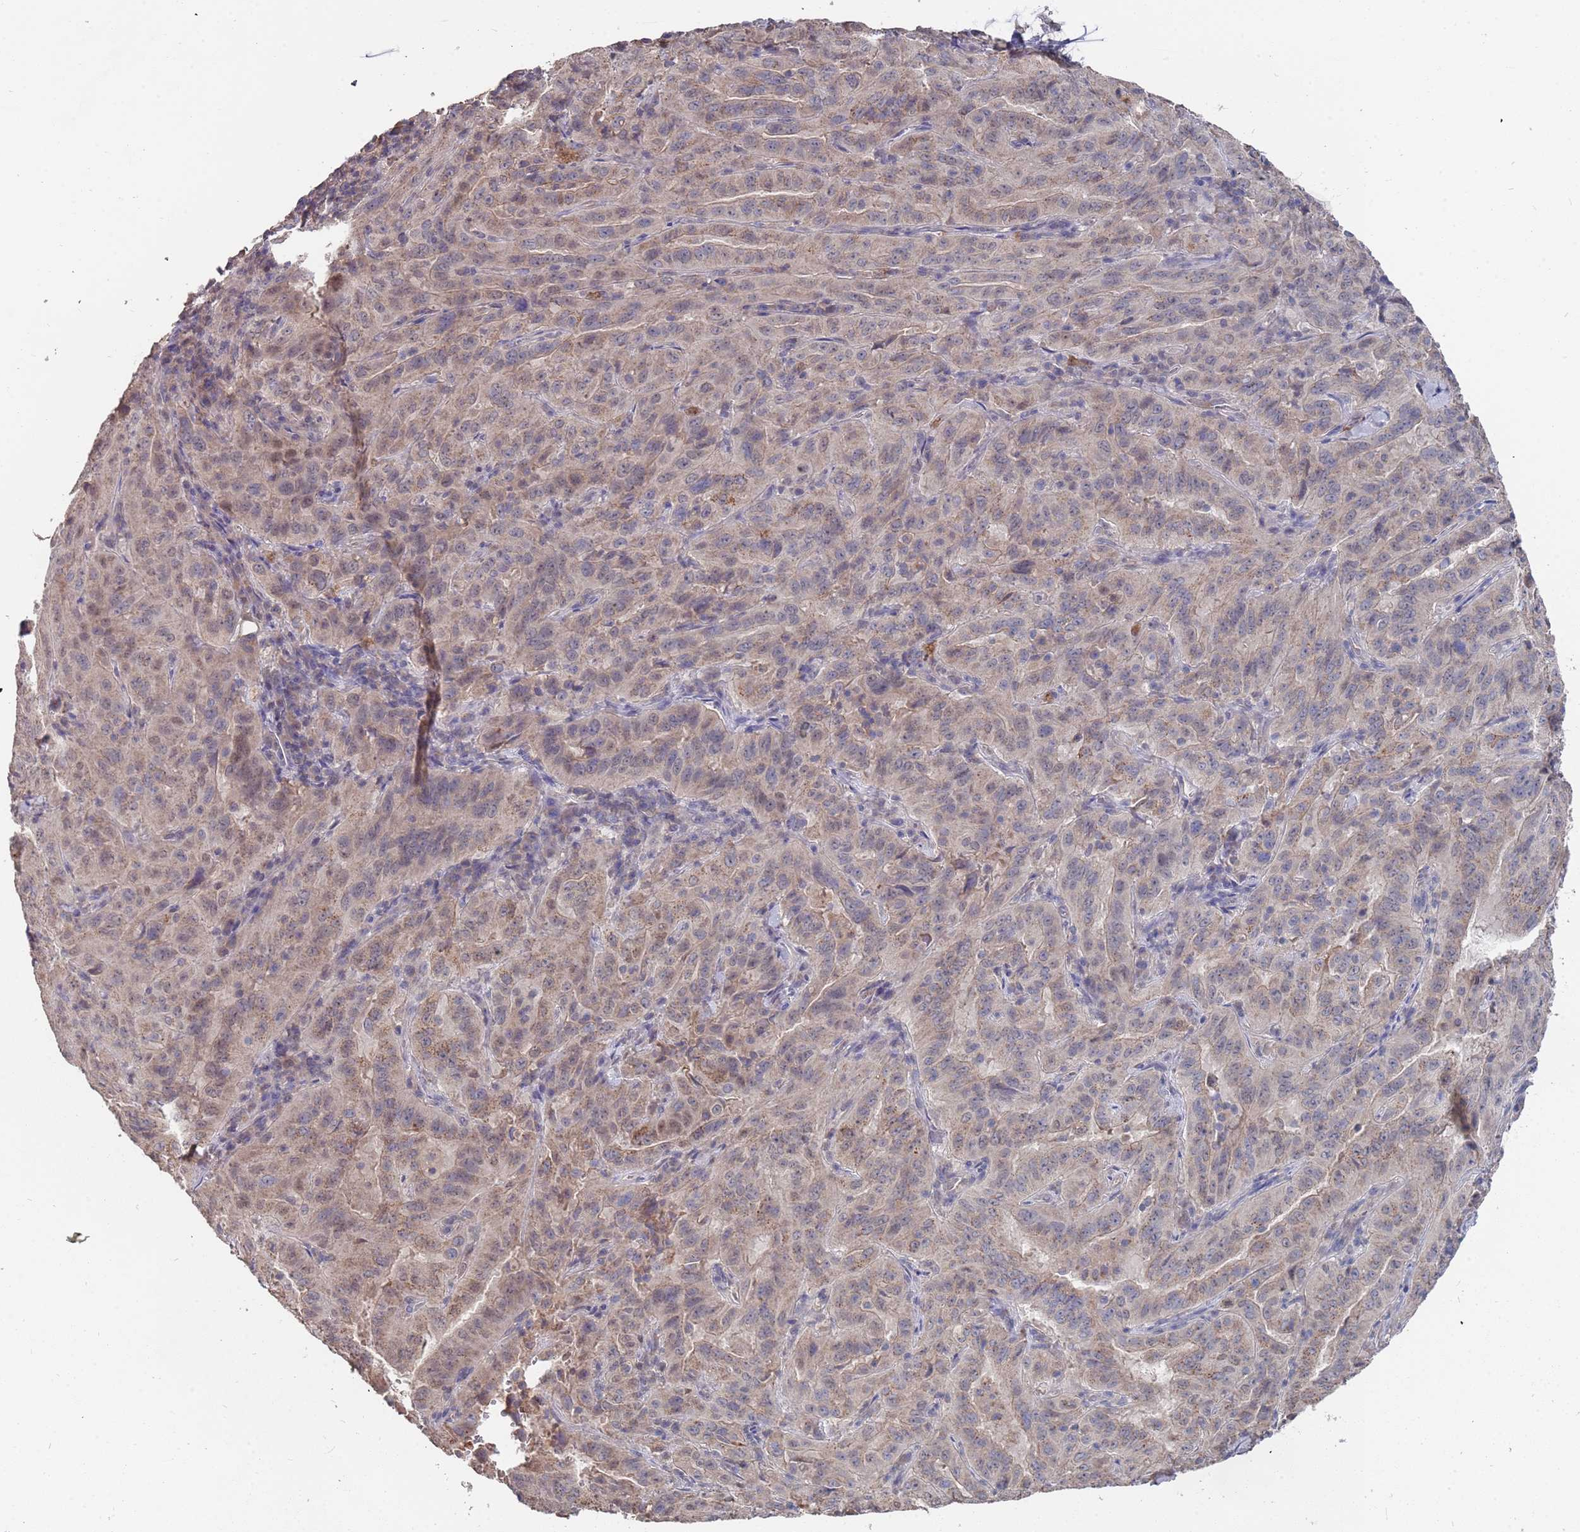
{"staining": {"intensity": "weak", "quantity": "25%-75%", "location": "cytoplasmic/membranous"}, "tissue": "pancreatic cancer", "cell_type": "Tumor cells", "image_type": "cancer", "snomed": [{"axis": "morphology", "description": "Adenocarcinoma, NOS"}, {"axis": "topography", "description": "Pancreas"}], "caption": "Pancreatic cancer (adenocarcinoma) was stained to show a protein in brown. There is low levels of weak cytoplasmic/membranous positivity in about 25%-75% of tumor cells.", "gene": "TCEANC2", "patient": {"sex": "male", "age": 63}}